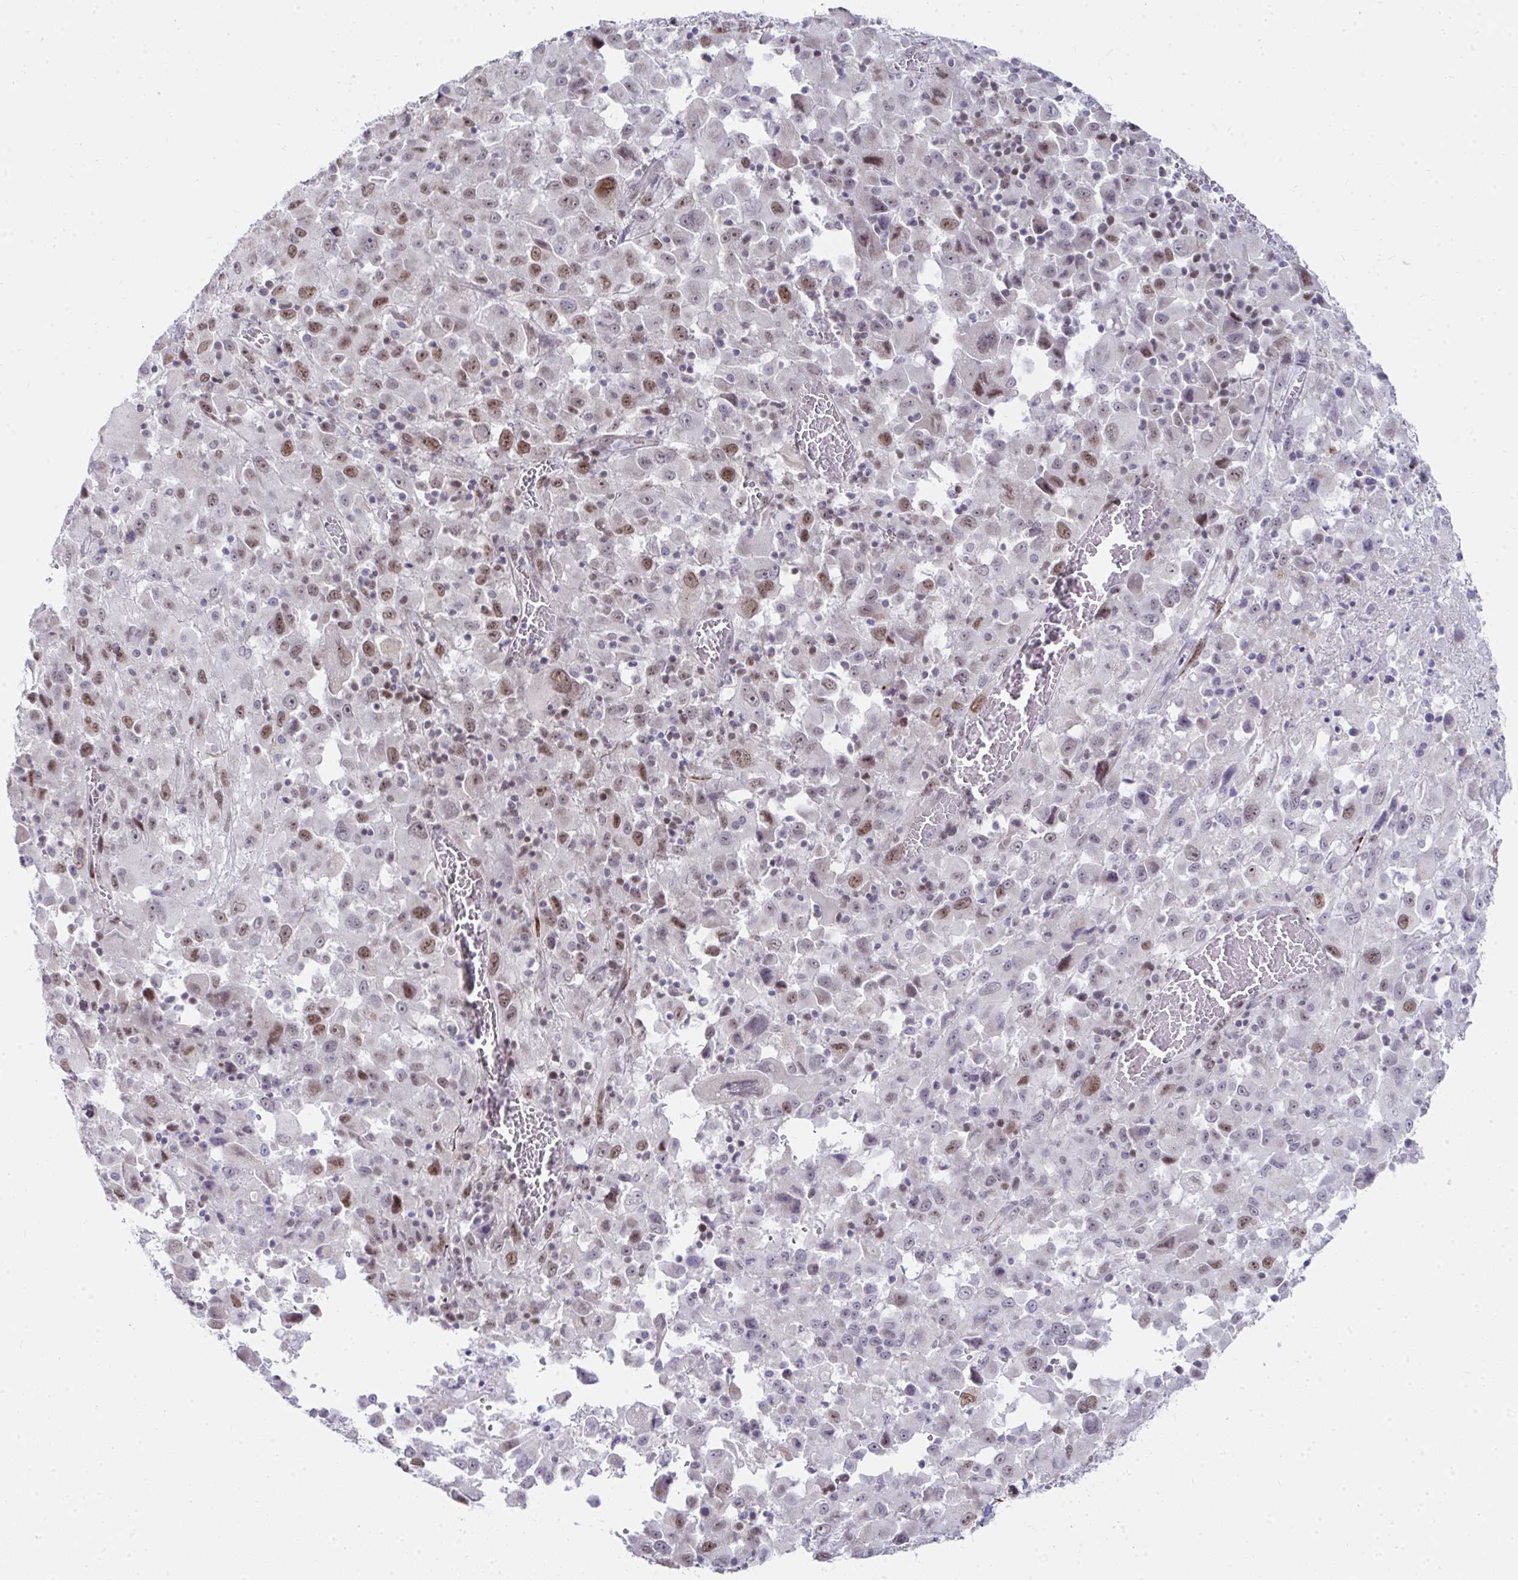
{"staining": {"intensity": "moderate", "quantity": "25%-75%", "location": "nuclear"}, "tissue": "melanoma", "cell_type": "Tumor cells", "image_type": "cancer", "snomed": [{"axis": "morphology", "description": "Malignant melanoma, Metastatic site"}, {"axis": "topography", "description": "Soft tissue"}], "caption": "Melanoma stained with IHC reveals moderate nuclear staining in about 25%-75% of tumor cells.", "gene": "GINS2", "patient": {"sex": "male", "age": 50}}